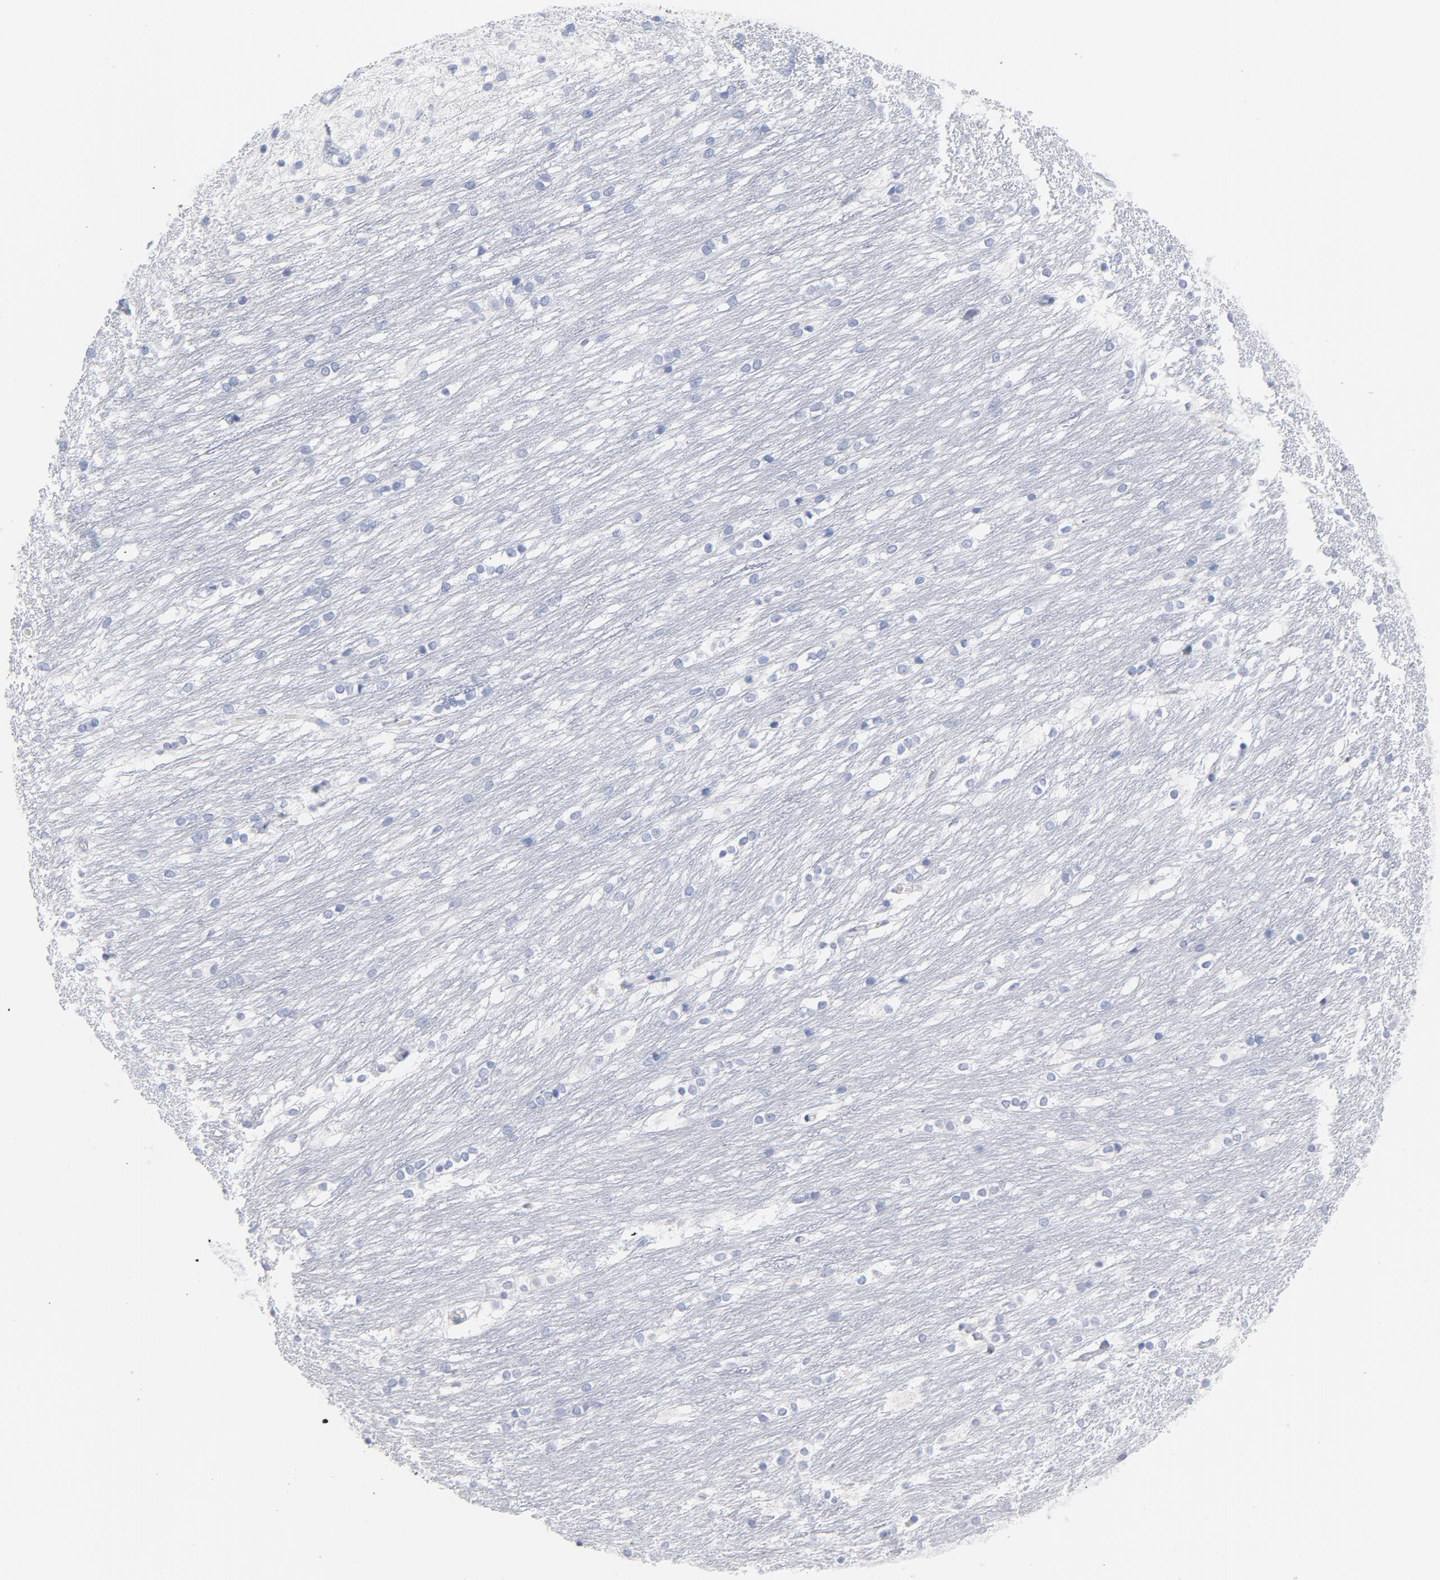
{"staining": {"intensity": "negative", "quantity": "none", "location": "none"}, "tissue": "caudate", "cell_type": "Glial cells", "image_type": "normal", "snomed": [{"axis": "morphology", "description": "Normal tissue, NOS"}, {"axis": "topography", "description": "Lateral ventricle wall"}], "caption": "DAB immunohistochemical staining of unremarkable caudate shows no significant expression in glial cells.", "gene": "P2RY8", "patient": {"sex": "female", "age": 19}}